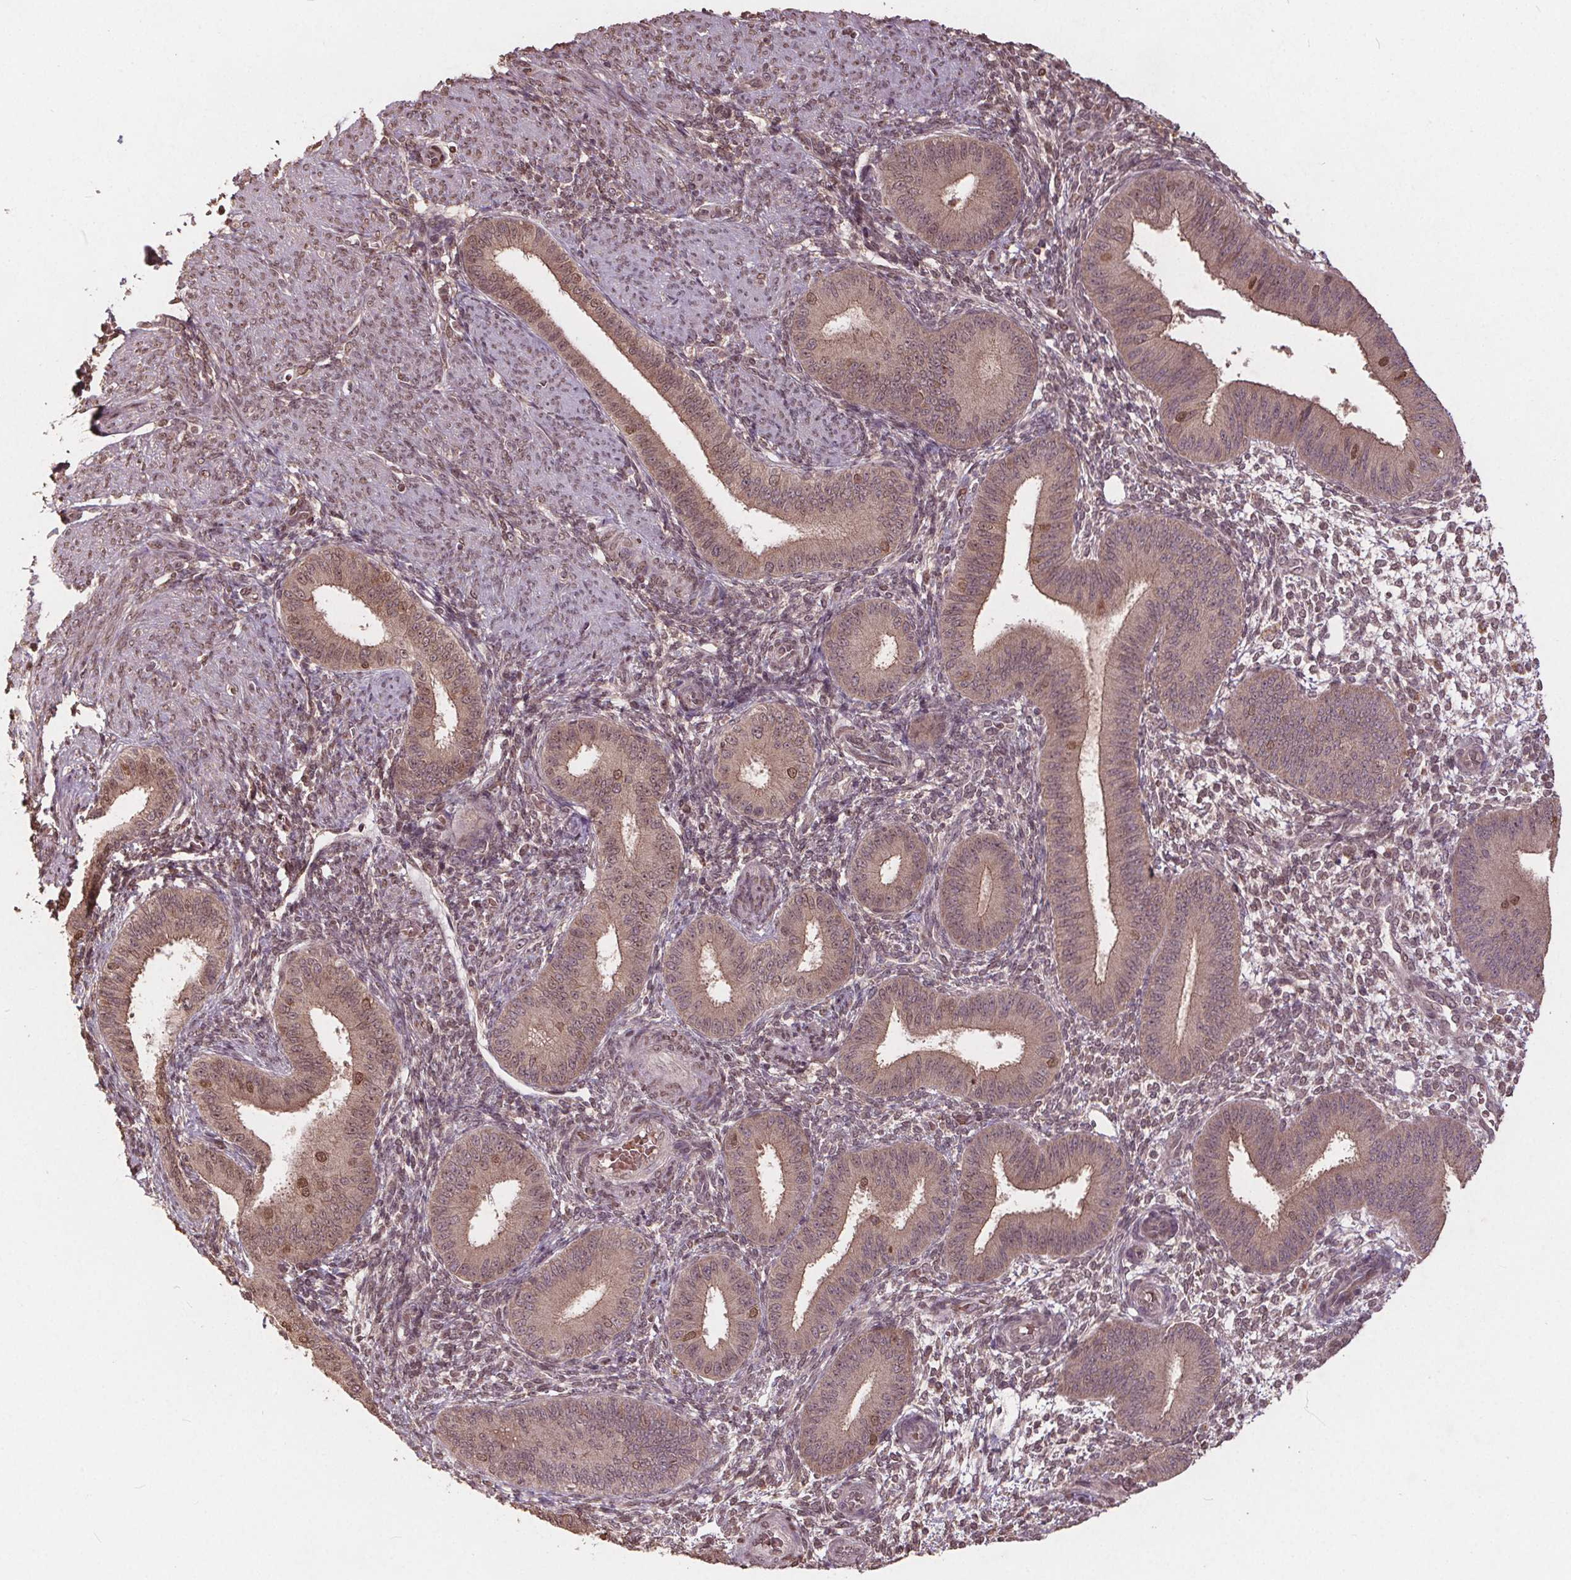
{"staining": {"intensity": "weak", "quantity": "25%-75%", "location": "nuclear"}, "tissue": "endometrium", "cell_type": "Cells in endometrial stroma", "image_type": "normal", "snomed": [{"axis": "morphology", "description": "Normal tissue, NOS"}, {"axis": "topography", "description": "Endometrium"}], "caption": "Immunohistochemistry of benign endometrium shows low levels of weak nuclear expression in about 25%-75% of cells in endometrial stroma. (DAB (3,3'-diaminobenzidine) IHC, brown staining for protein, blue staining for nuclei).", "gene": "HIF1AN", "patient": {"sex": "female", "age": 39}}